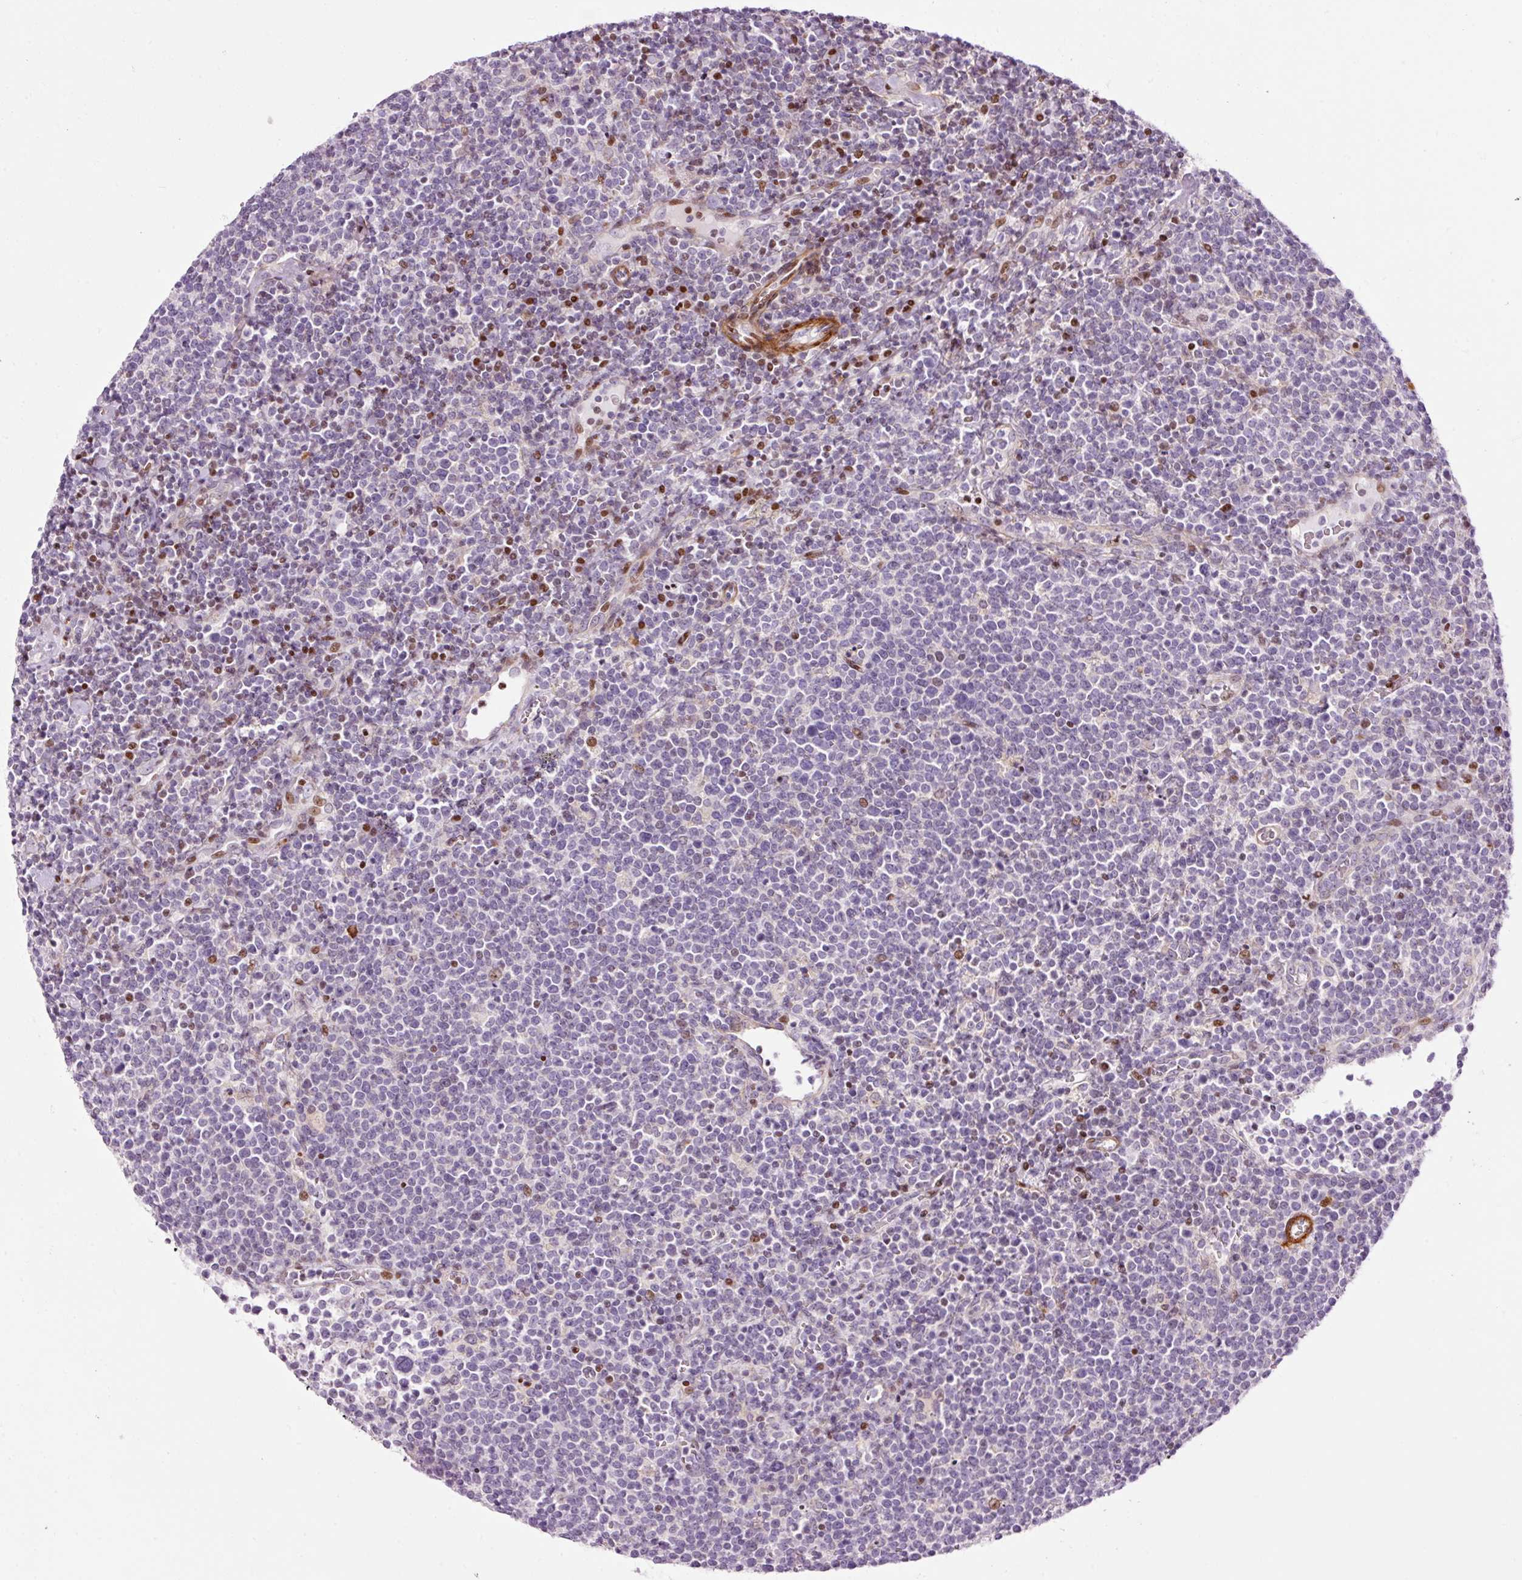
{"staining": {"intensity": "negative", "quantity": "none", "location": "none"}, "tissue": "lymphoma", "cell_type": "Tumor cells", "image_type": "cancer", "snomed": [{"axis": "morphology", "description": "Malignant lymphoma, non-Hodgkin's type, High grade"}, {"axis": "topography", "description": "Lymph node"}], "caption": "This is an immunohistochemistry histopathology image of human malignant lymphoma, non-Hodgkin's type (high-grade). There is no expression in tumor cells.", "gene": "ANKRD20A1", "patient": {"sex": "male", "age": 61}}